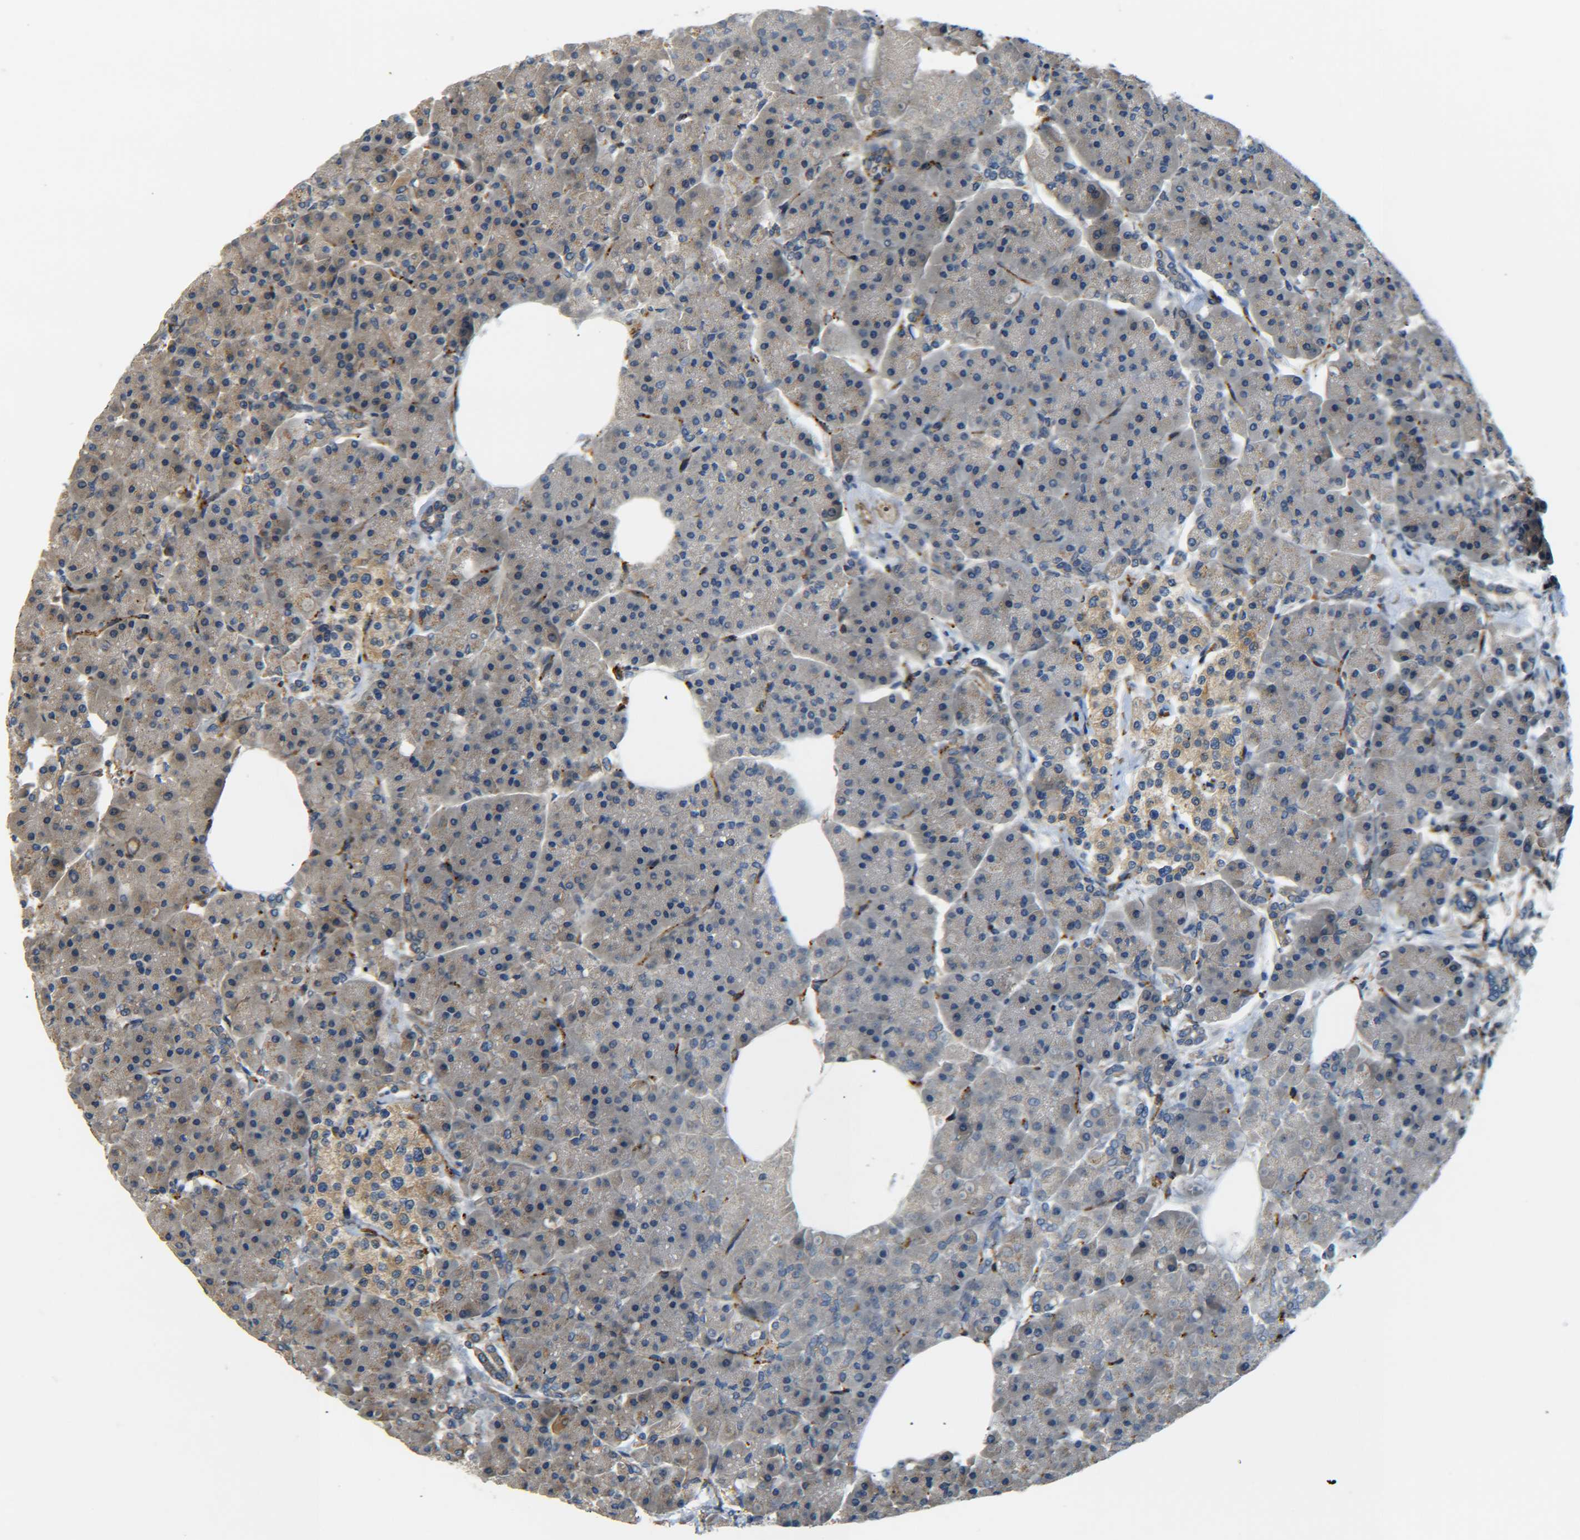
{"staining": {"intensity": "weak", "quantity": "25%-75%", "location": "cytoplasmic/membranous"}, "tissue": "pancreas", "cell_type": "Exocrine glandular cells", "image_type": "normal", "snomed": [{"axis": "morphology", "description": "Normal tissue, NOS"}, {"axis": "topography", "description": "Pancreas"}], "caption": "Protein expression analysis of normal human pancreas reveals weak cytoplasmic/membranous positivity in about 25%-75% of exocrine glandular cells.", "gene": "LRCH3", "patient": {"sex": "female", "age": 70}}